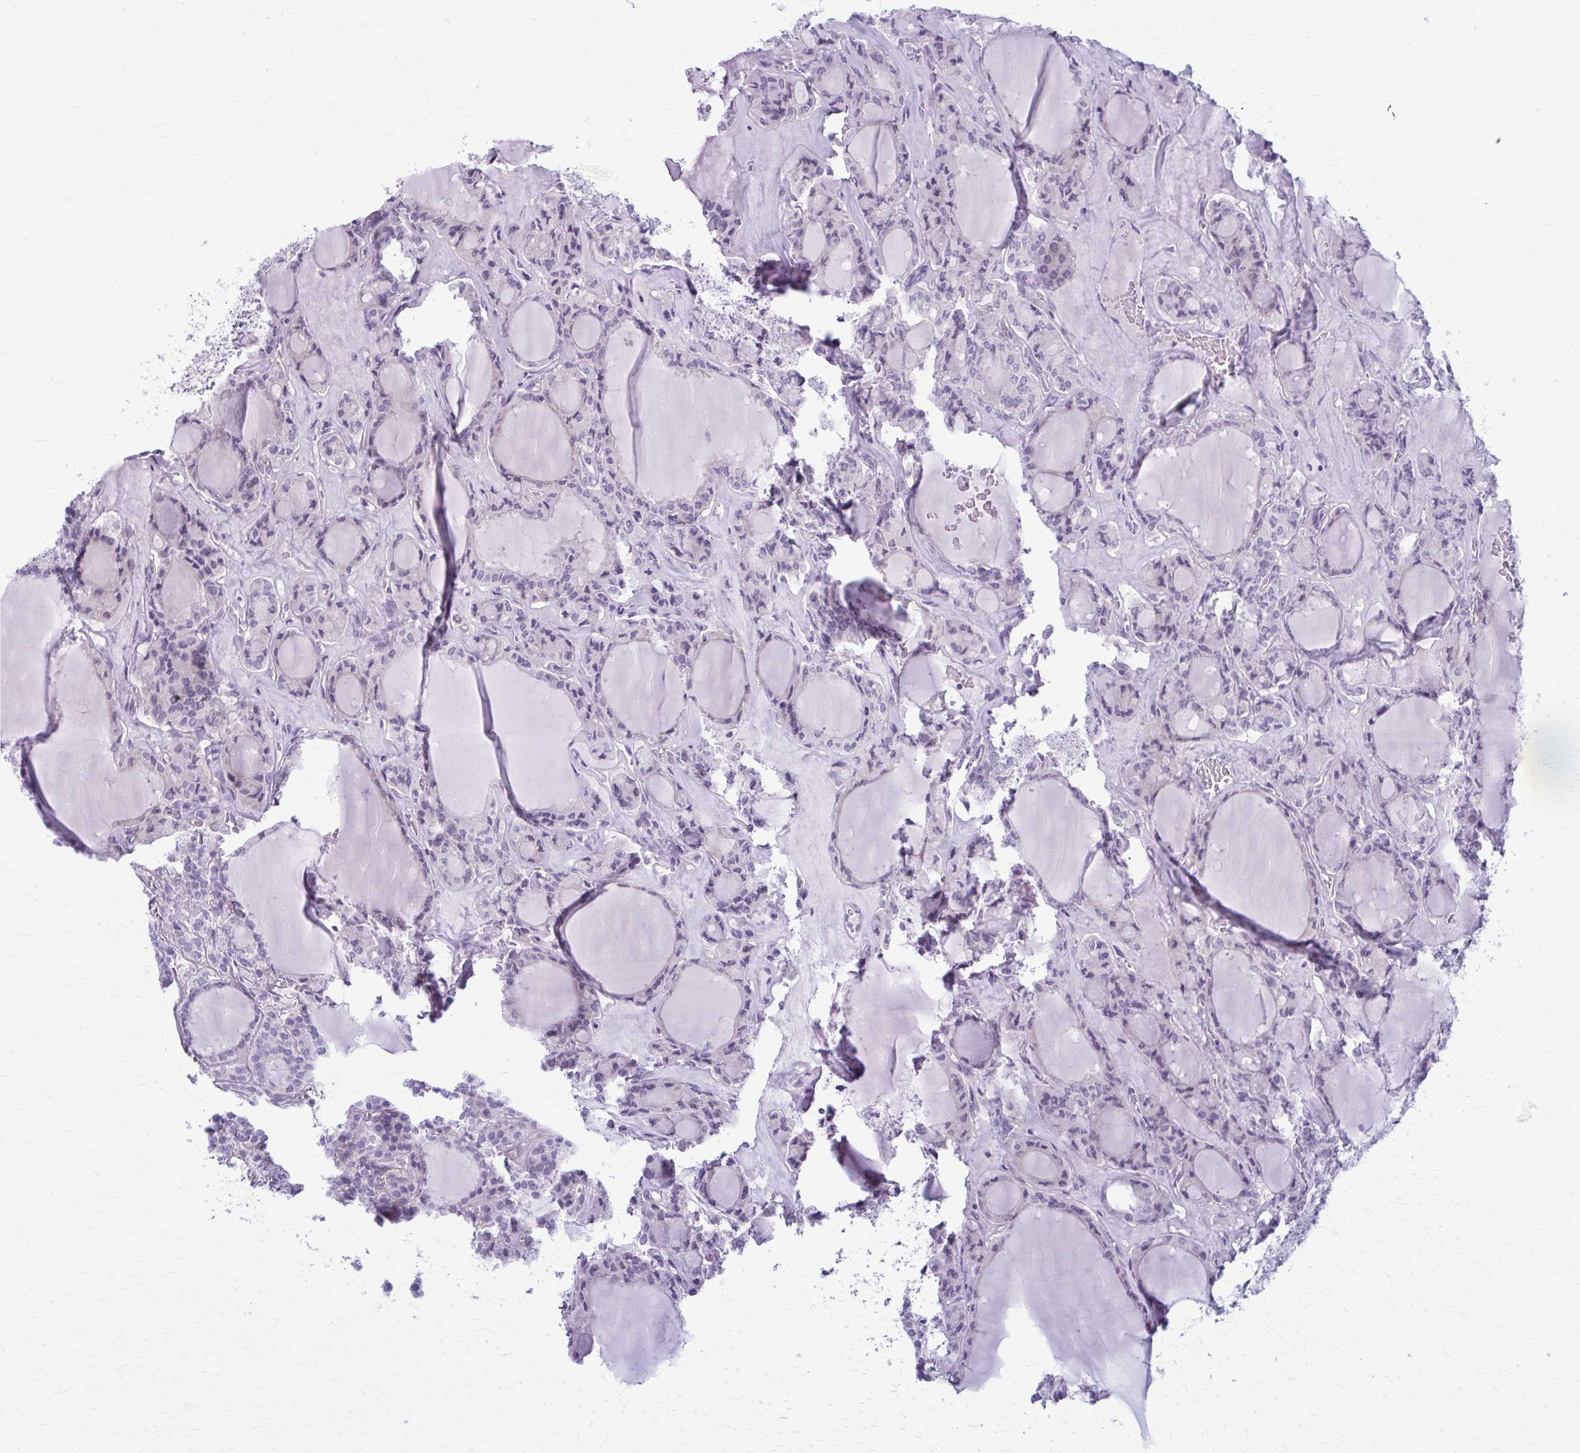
{"staining": {"intensity": "negative", "quantity": "none", "location": "none"}, "tissue": "thyroid cancer", "cell_type": "Tumor cells", "image_type": "cancer", "snomed": [{"axis": "morphology", "description": "Follicular adenoma carcinoma, NOS"}, {"axis": "topography", "description": "Thyroid gland"}], "caption": "Thyroid follicular adenoma carcinoma was stained to show a protein in brown. There is no significant staining in tumor cells.", "gene": "CD38", "patient": {"sex": "female", "age": 63}}